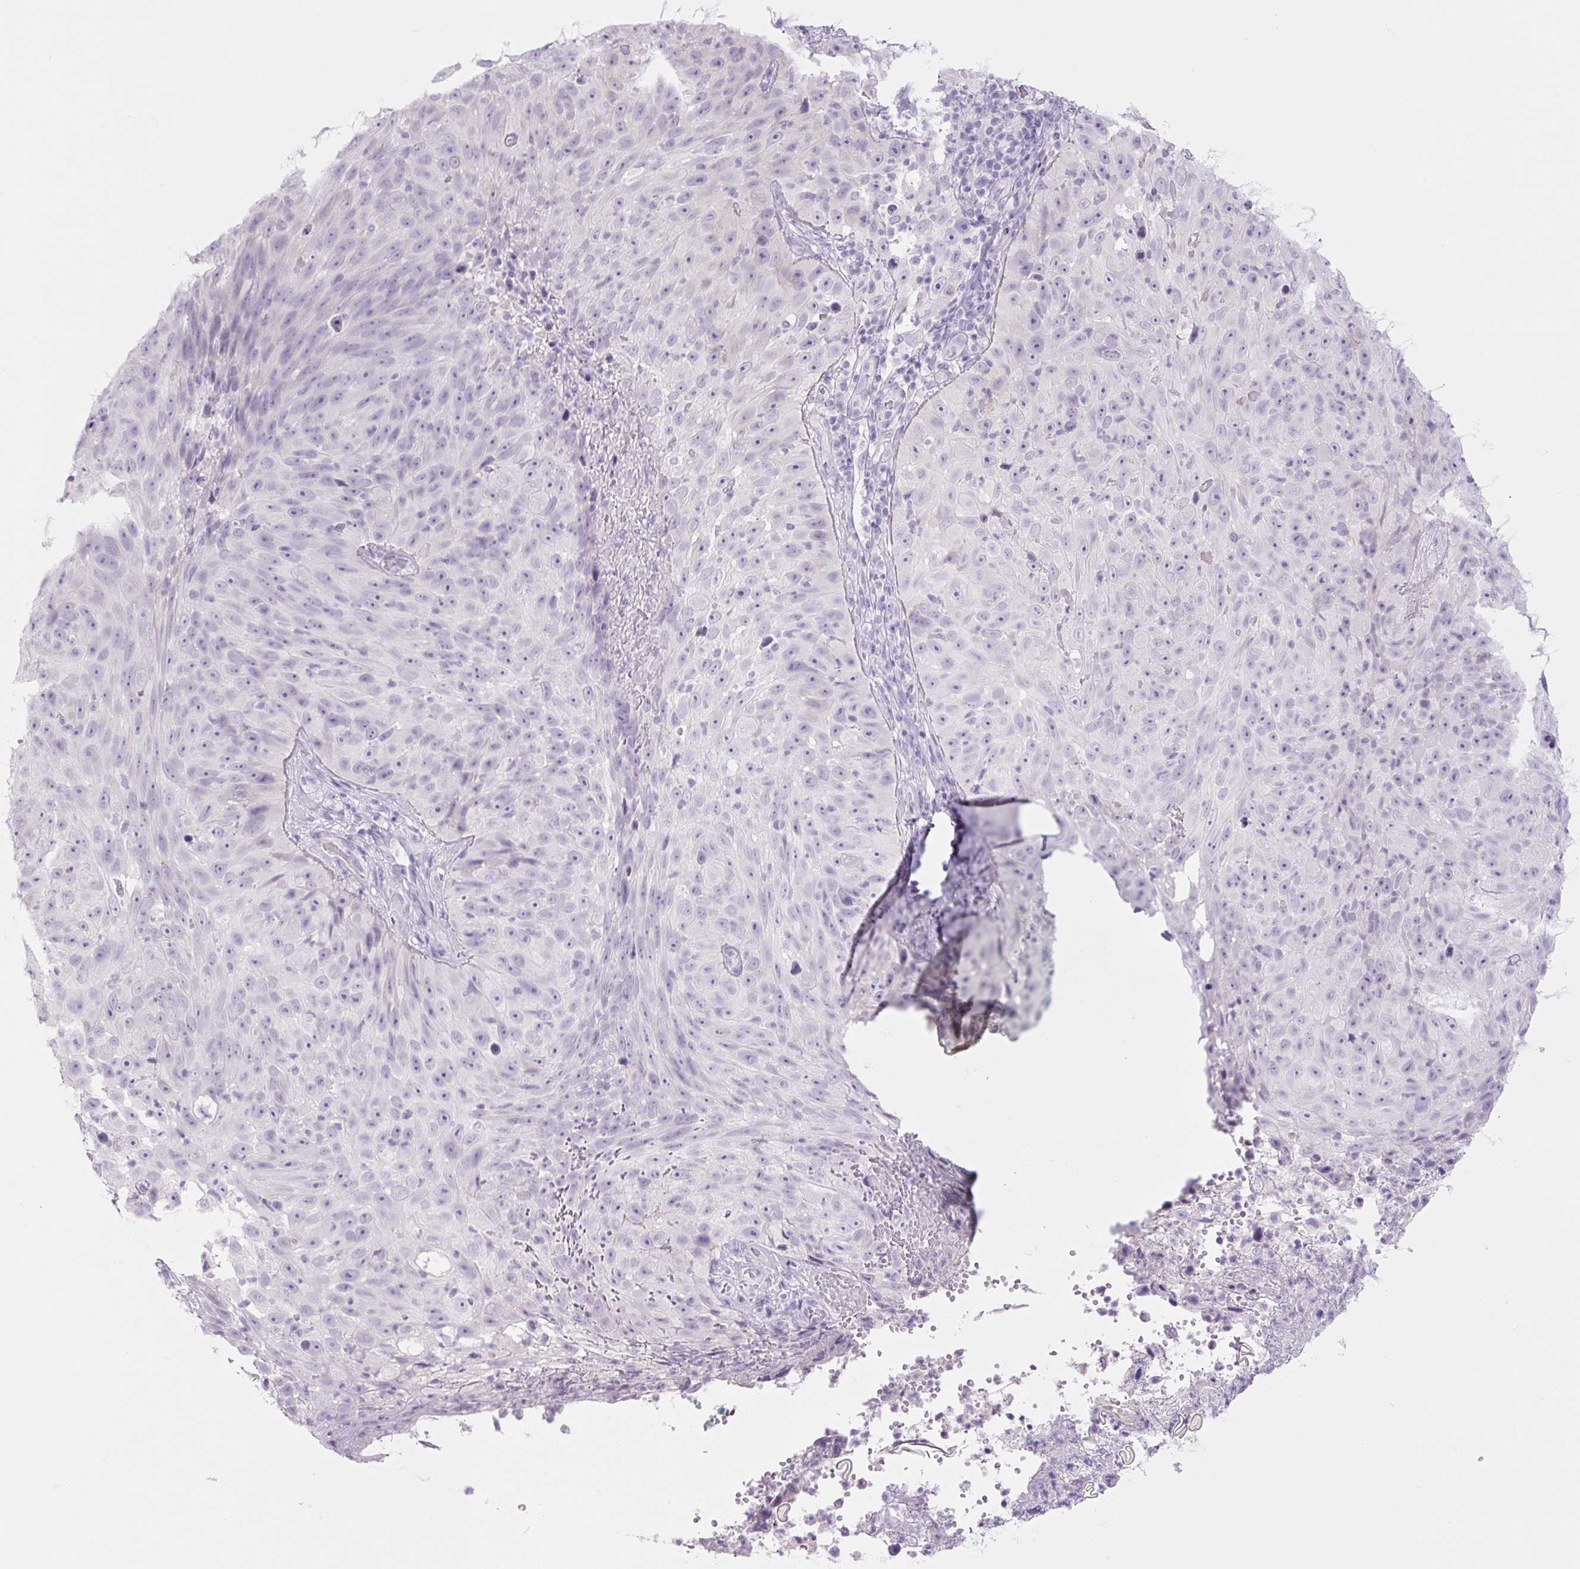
{"staining": {"intensity": "negative", "quantity": "none", "location": "none"}, "tissue": "skin cancer", "cell_type": "Tumor cells", "image_type": "cancer", "snomed": [{"axis": "morphology", "description": "Squamous cell carcinoma, NOS"}, {"axis": "topography", "description": "Skin"}], "caption": "Tumor cells show no significant expression in skin cancer (squamous cell carcinoma).", "gene": "COL9A2", "patient": {"sex": "female", "age": 87}}